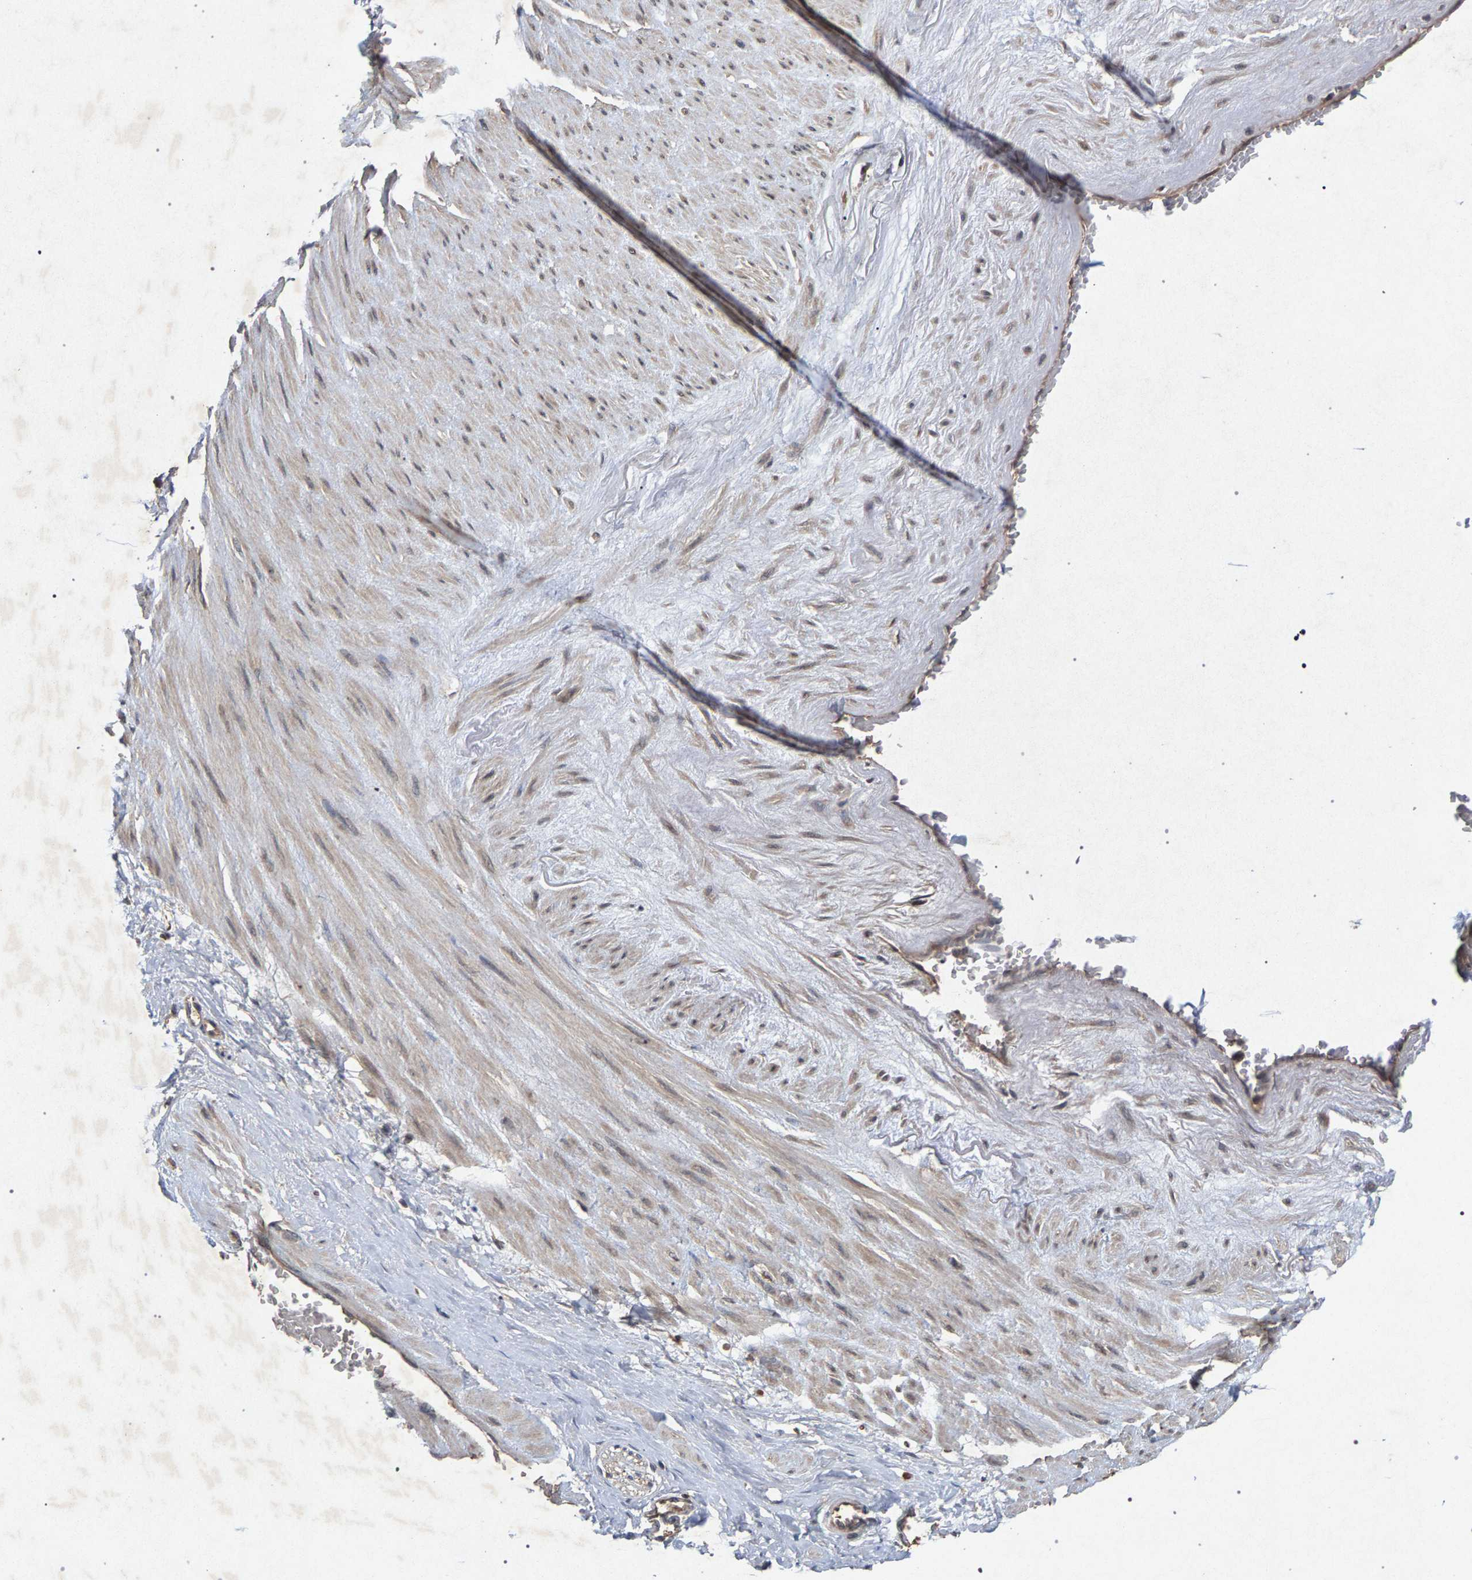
{"staining": {"intensity": "negative", "quantity": "none", "location": "none"}, "tissue": "adipose tissue", "cell_type": "Adipocytes", "image_type": "normal", "snomed": [{"axis": "morphology", "description": "Normal tissue, NOS"}, {"axis": "topography", "description": "Soft tissue"}, {"axis": "topography", "description": "Vascular tissue"}], "caption": "Immunohistochemistry image of benign adipose tissue: adipose tissue stained with DAB reveals no significant protein positivity in adipocytes.", "gene": "SLC4A4", "patient": {"sex": "female", "age": 35}}